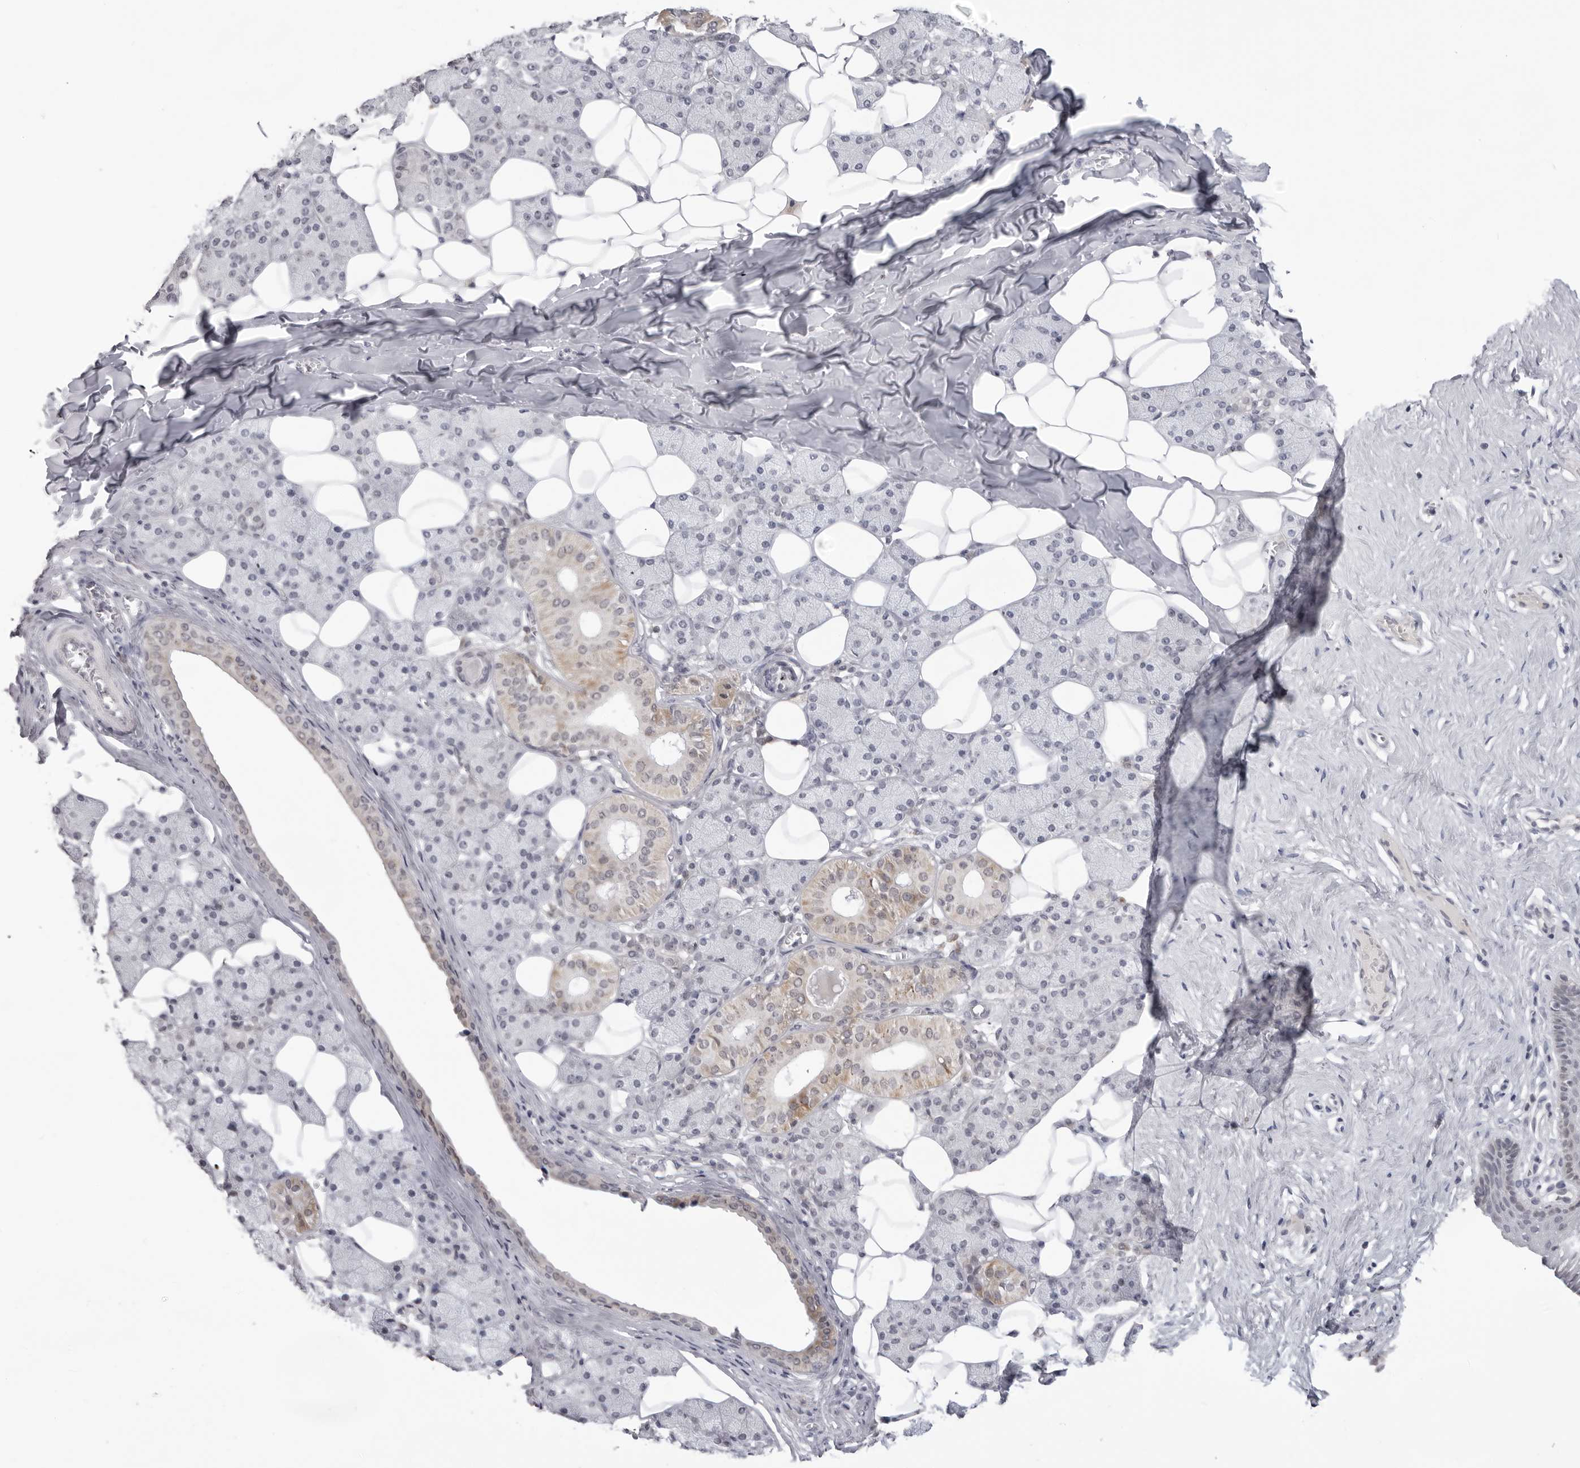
{"staining": {"intensity": "moderate", "quantity": "<25%", "location": "cytoplasmic/membranous"}, "tissue": "salivary gland", "cell_type": "Glandular cells", "image_type": "normal", "snomed": [{"axis": "morphology", "description": "Normal tissue, NOS"}, {"axis": "topography", "description": "Salivary gland"}], "caption": "Moderate cytoplasmic/membranous protein positivity is appreciated in about <25% of glandular cells in salivary gland.", "gene": "ACP6", "patient": {"sex": "female", "age": 33}}